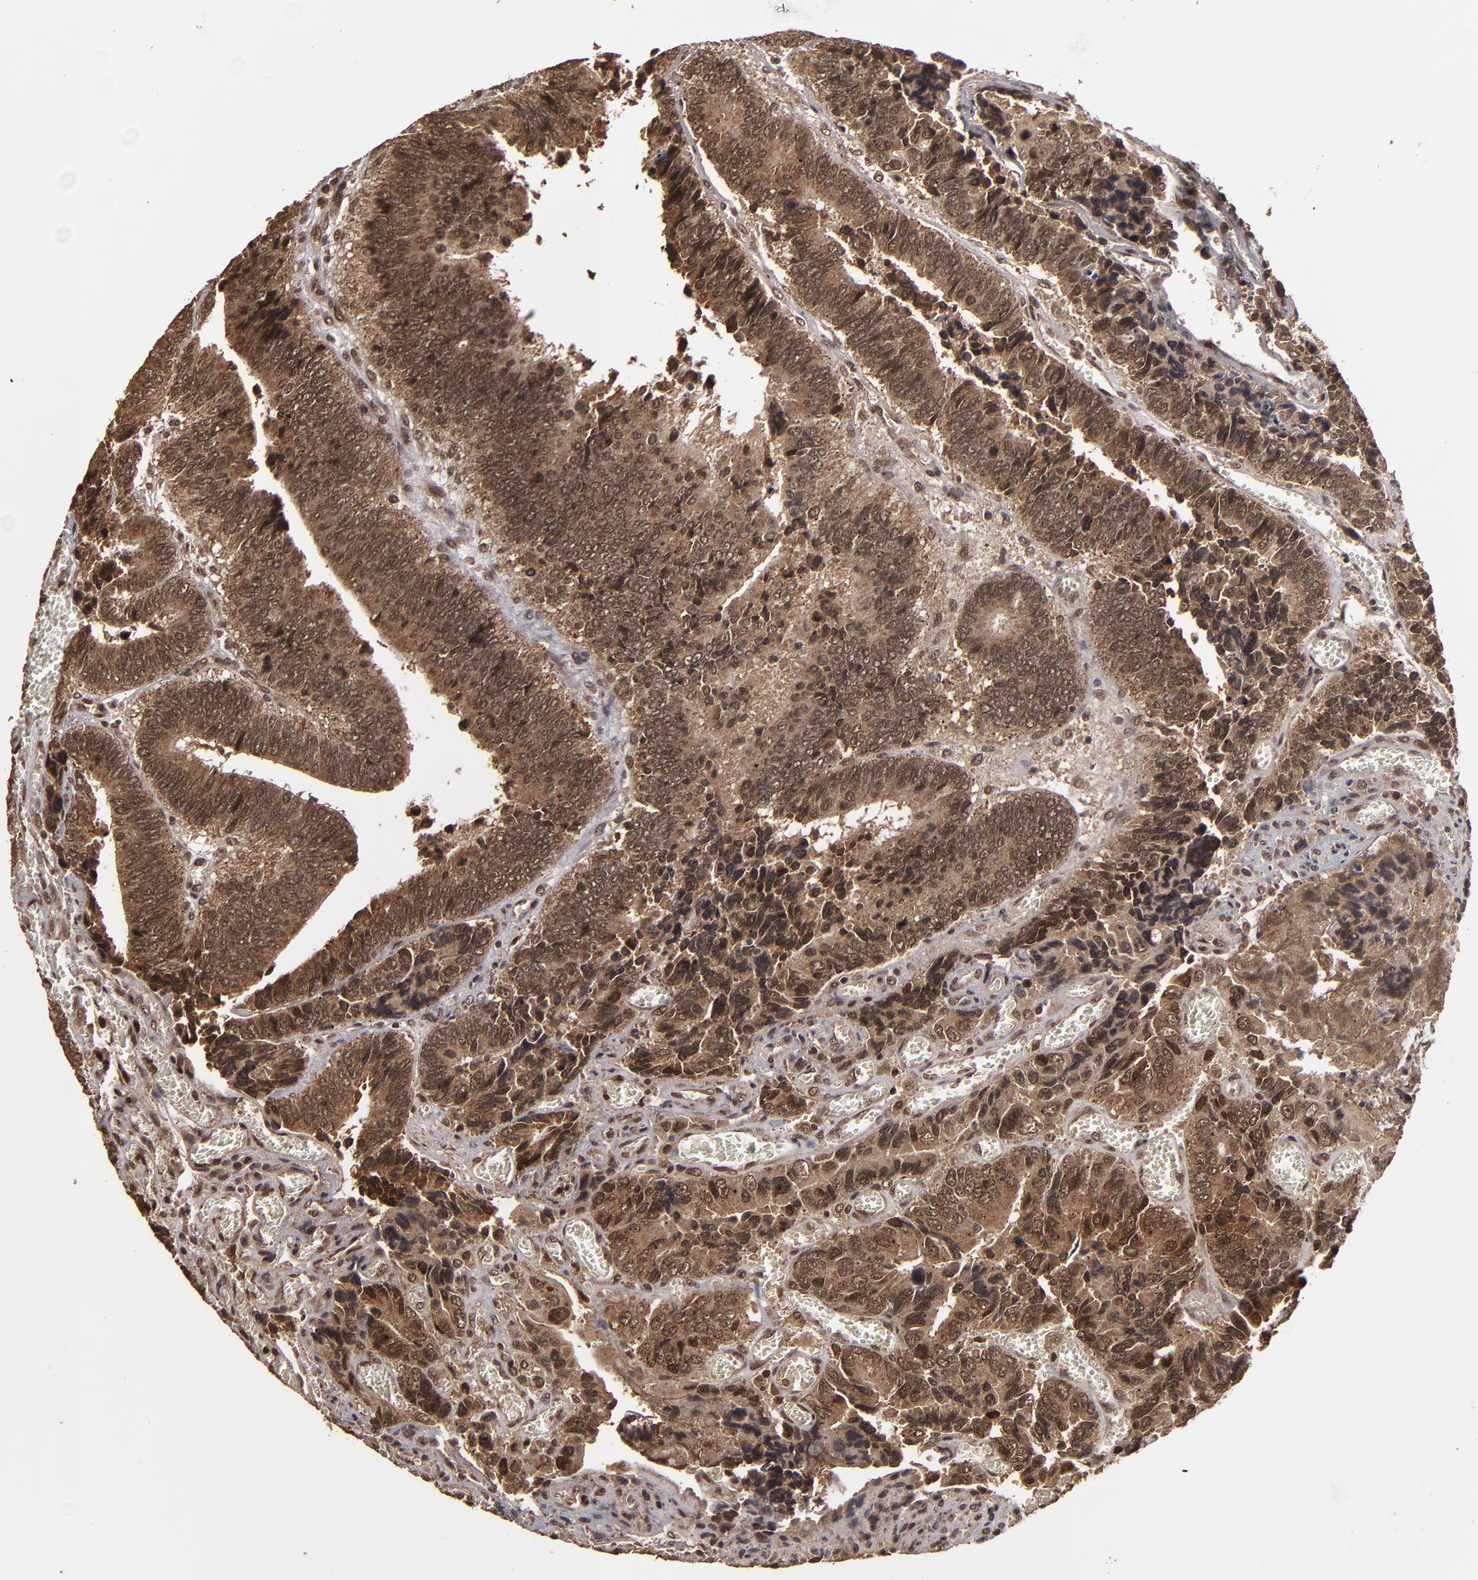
{"staining": {"intensity": "strong", "quantity": ">75%", "location": "cytoplasmic/membranous,nuclear"}, "tissue": "colorectal cancer", "cell_type": "Tumor cells", "image_type": "cancer", "snomed": [{"axis": "morphology", "description": "Adenocarcinoma, NOS"}, {"axis": "topography", "description": "Colon"}], "caption": "This photomicrograph displays adenocarcinoma (colorectal) stained with immunohistochemistry to label a protein in brown. The cytoplasmic/membranous and nuclear of tumor cells show strong positivity for the protein. Nuclei are counter-stained blue.", "gene": "NXF2B", "patient": {"sex": "male", "age": 72}}